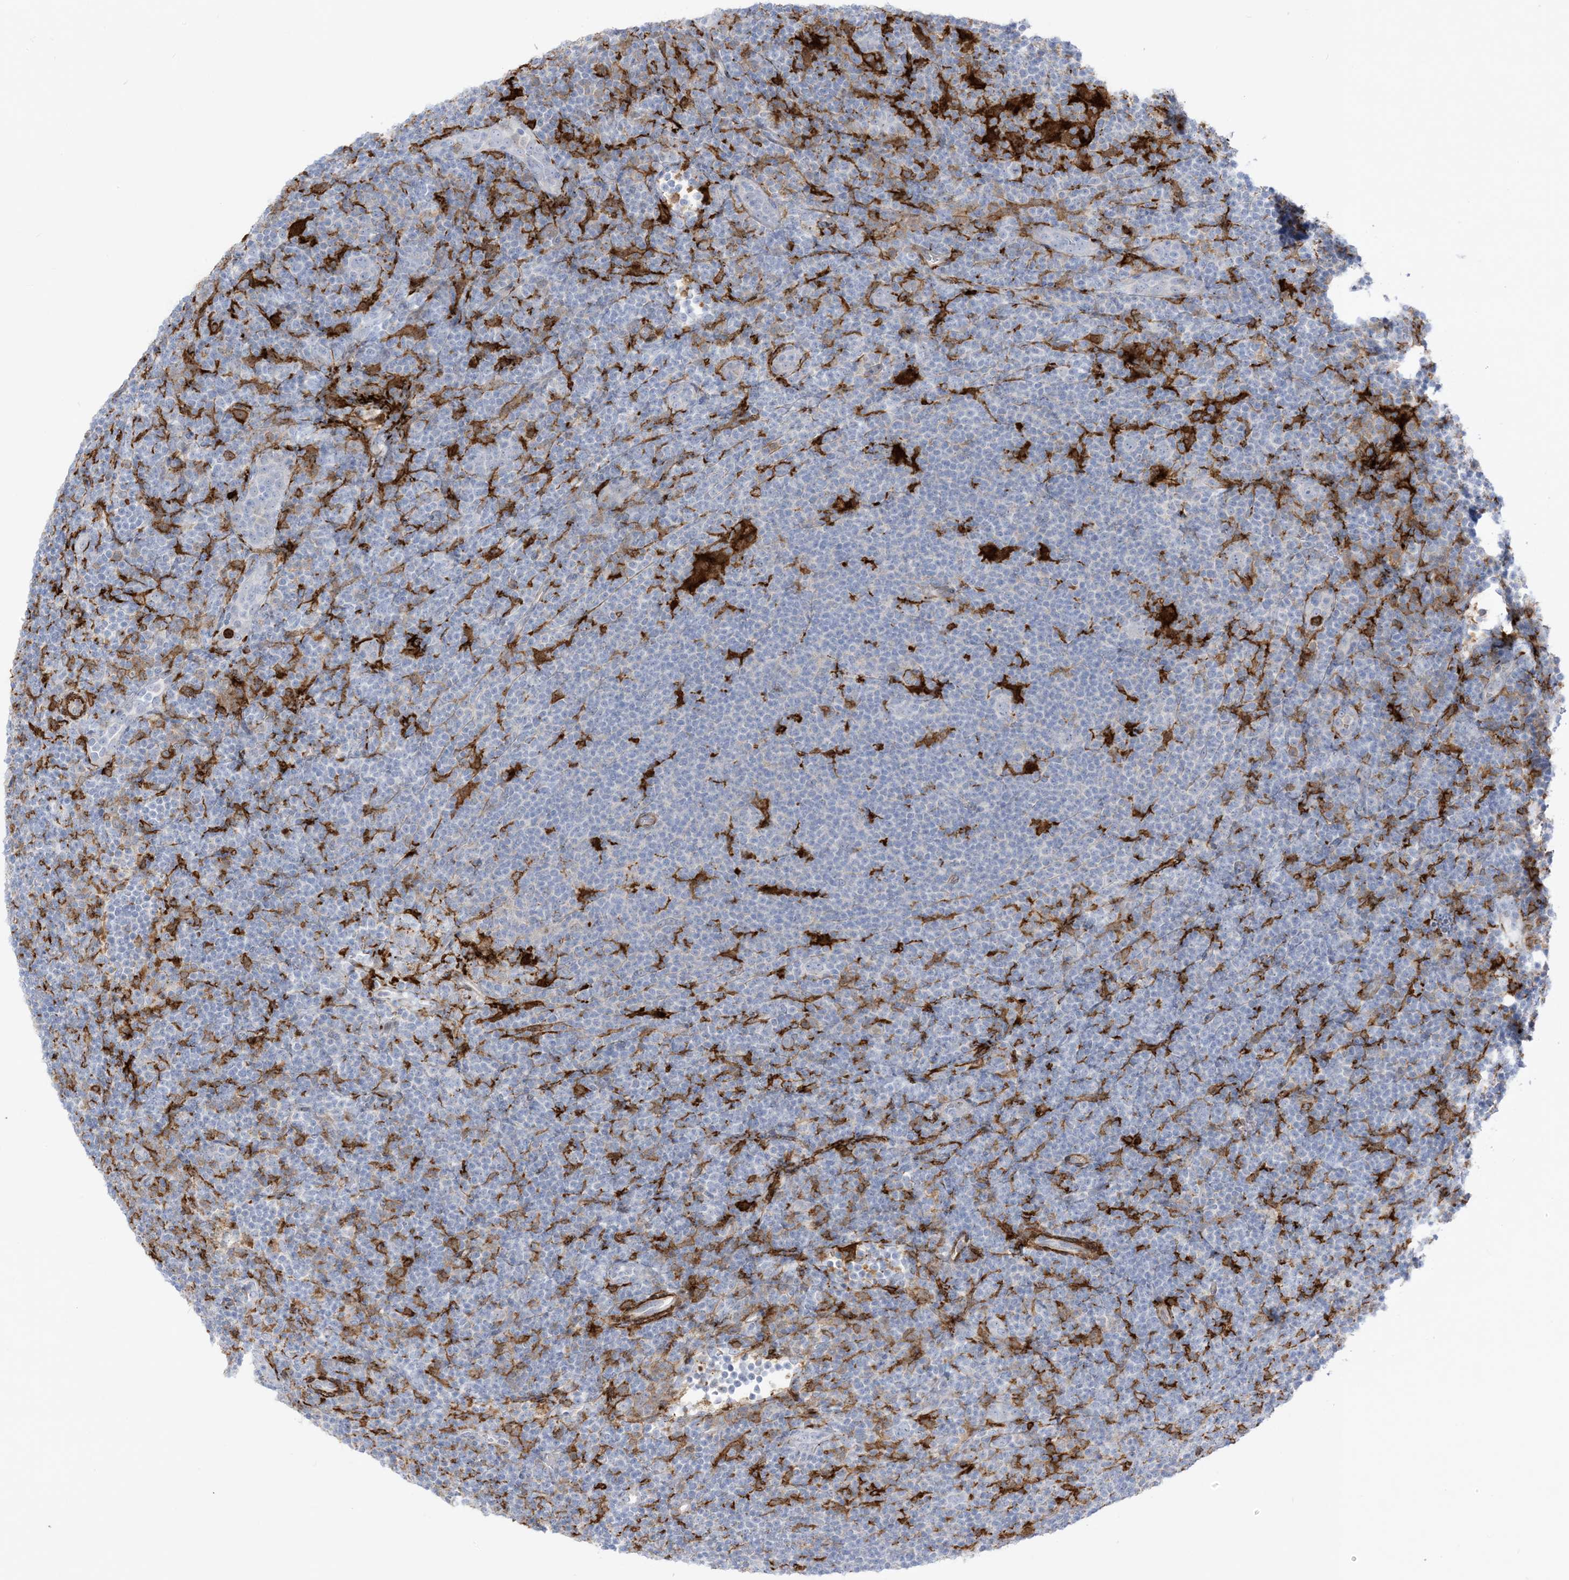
{"staining": {"intensity": "negative", "quantity": "none", "location": "none"}, "tissue": "lymphoma", "cell_type": "Tumor cells", "image_type": "cancer", "snomed": [{"axis": "morphology", "description": "Hodgkin's disease, NOS"}, {"axis": "topography", "description": "Lymph node"}], "caption": "Lymphoma was stained to show a protein in brown. There is no significant positivity in tumor cells.", "gene": "ICMT", "patient": {"sex": "female", "age": 57}}